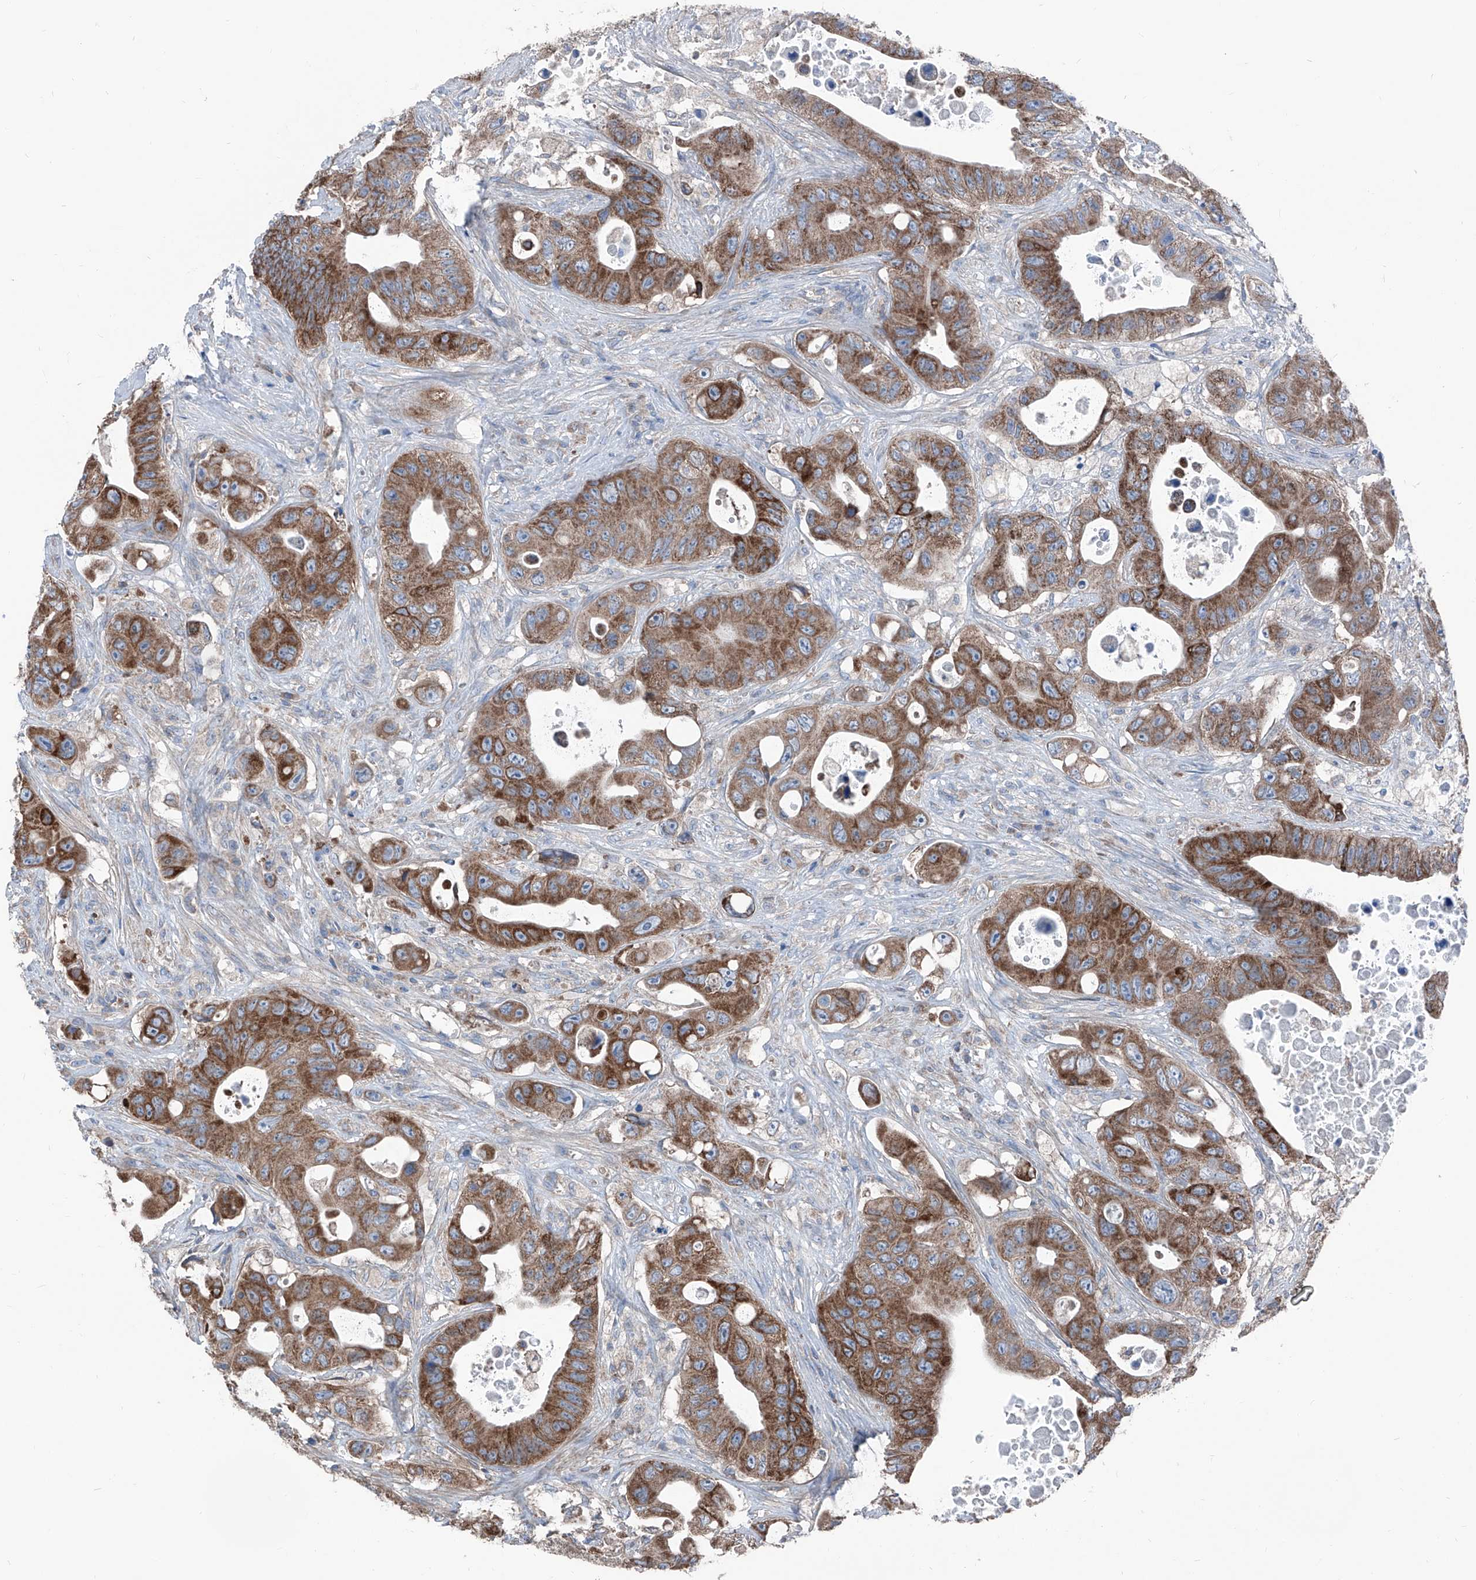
{"staining": {"intensity": "strong", "quantity": ">75%", "location": "cytoplasmic/membranous"}, "tissue": "colorectal cancer", "cell_type": "Tumor cells", "image_type": "cancer", "snomed": [{"axis": "morphology", "description": "Adenocarcinoma, NOS"}, {"axis": "topography", "description": "Colon"}], "caption": "Protein expression analysis of human colorectal cancer reveals strong cytoplasmic/membranous expression in about >75% of tumor cells.", "gene": "GPAT3", "patient": {"sex": "female", "age": 46}}